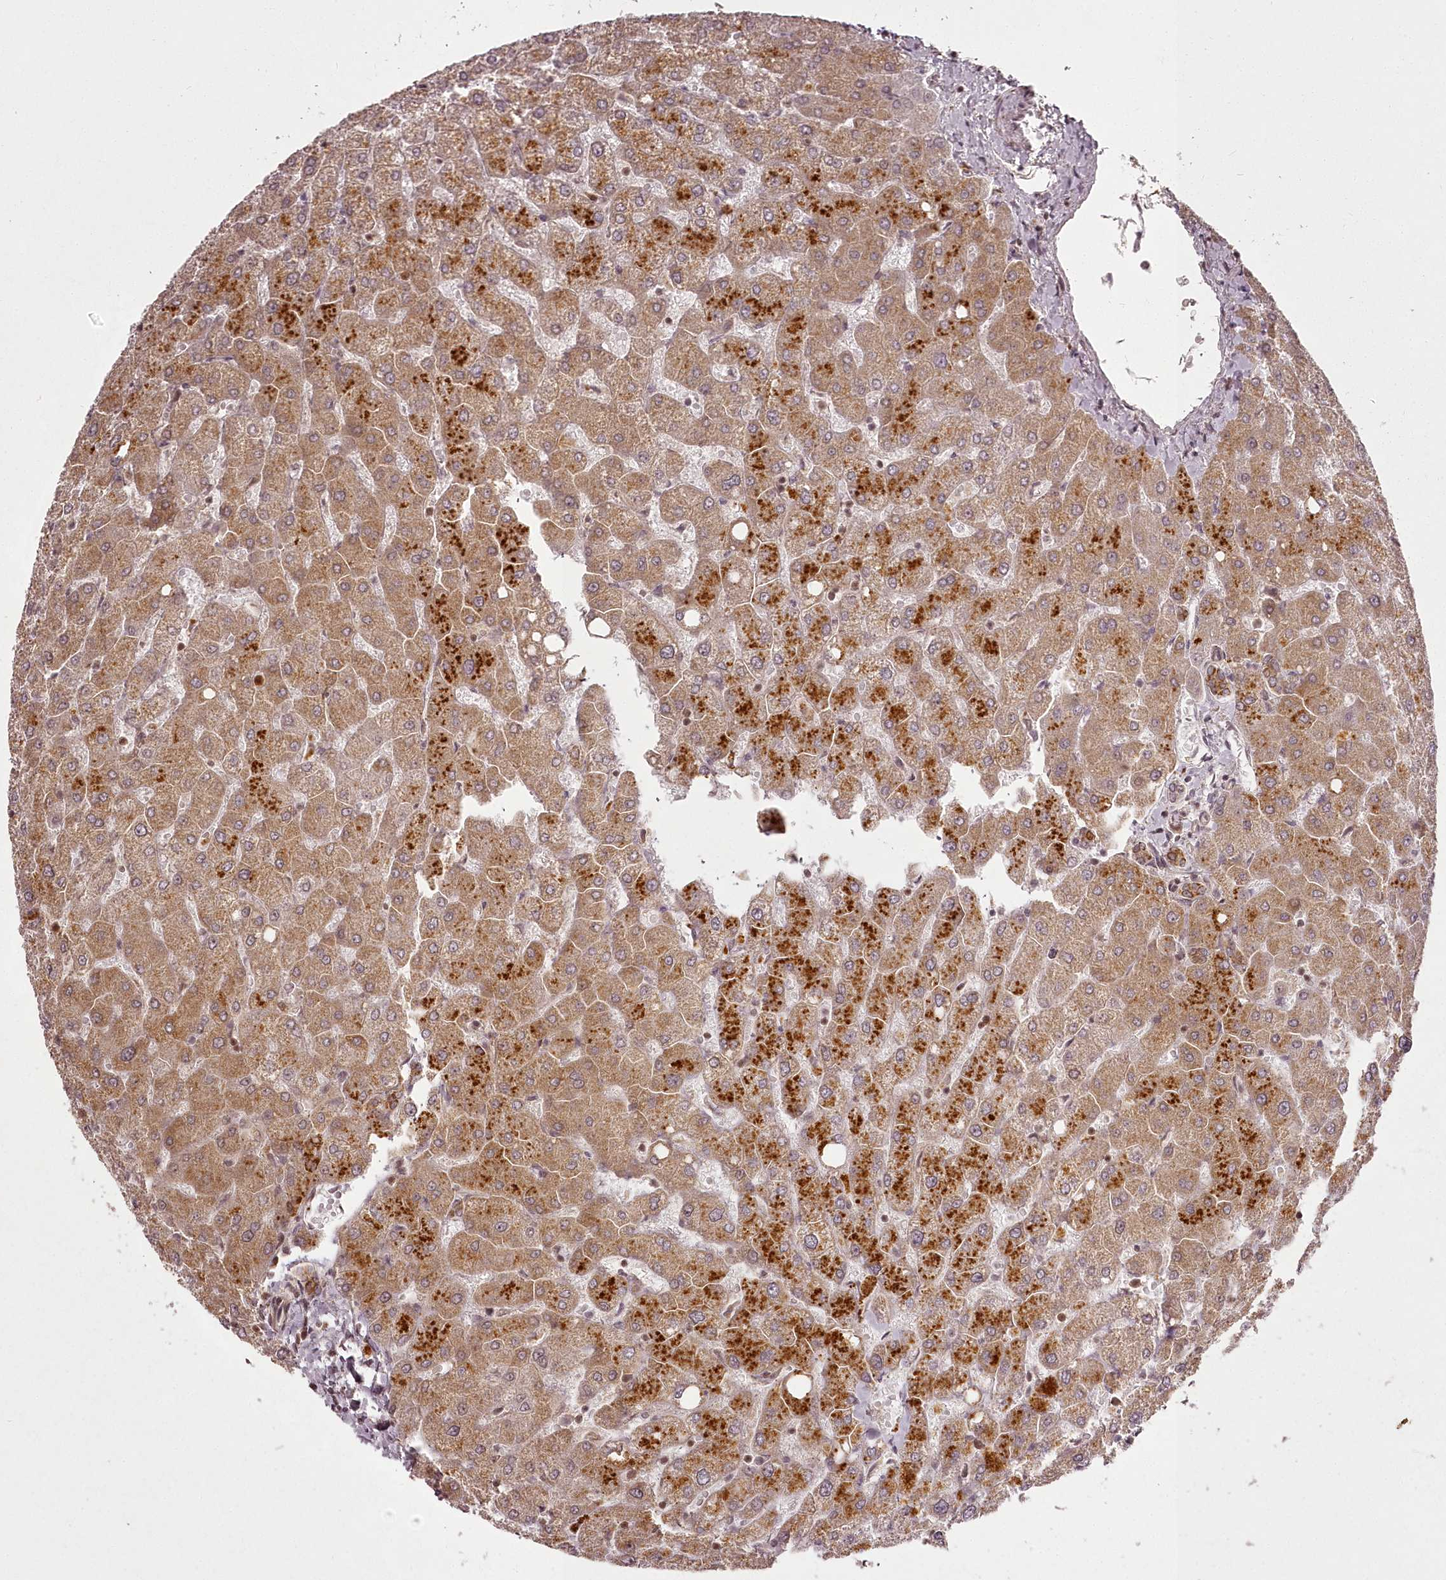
{"staining": {"intensity": "moderate", "quantity": ">75%", "location": "cytoplasmic/membranous"}, "tissue": "liver", "cell_type": "Cholangiocytes", "image_type": "normal", "snomed": [{"axis": "morphology", "description": "Normal tissue, NOS"}, {"axis": "topography", "description": "Liver"}], "caption": "Immunohistochemistry (DAB) staining of normal liver demonstrates moderate cytoplasmic/membranous protein expression in about >75% of cholangiocytes. (DAB (3,3'-diaminobenzidine) = brown stain, brightfield microscopy at high magnification).", "gene": "CHCHD2", "patient": {"sex": "female", "age": 54}}